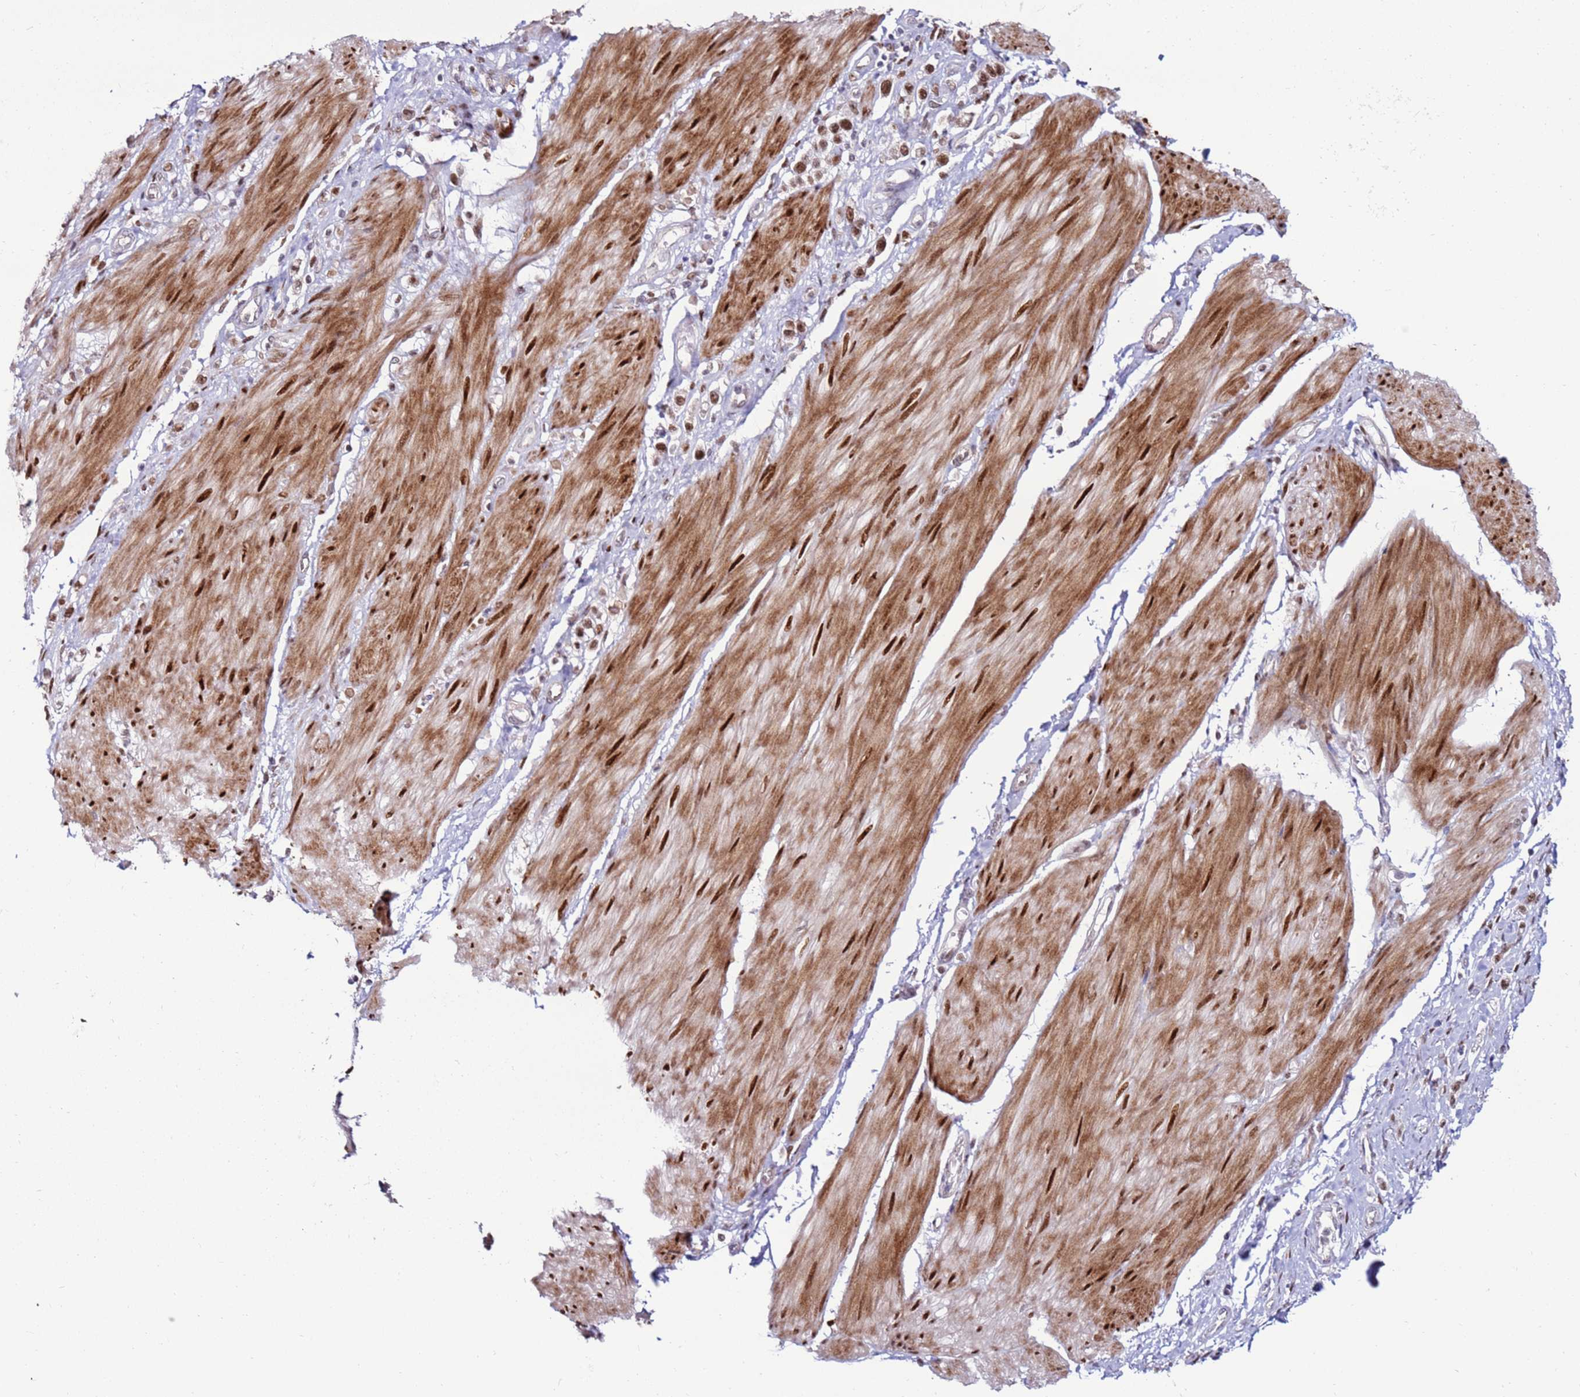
{"staining": {"intensity": "moderate", "quantity": ">75%", "location": "nuclear"}, "tissue": "stomach cancer", "cell_type": "Tumor cells", "image_type": "cancer", "snomed": [{"axis": "morphology", "description": "Adenocarcinoma, NOS"}, {"axis": "topography", "description": "Stomach"}], "caption": "DAB (3,3'-diaminobenzidine) immunohistochemical staining of human stomach cancer (adenocarcinoma) reveals moderate nuclear protein staining in about >75% of tumor cells.", "gene": "KPNA4", "patient": {"sex": "female", "age": 65}}